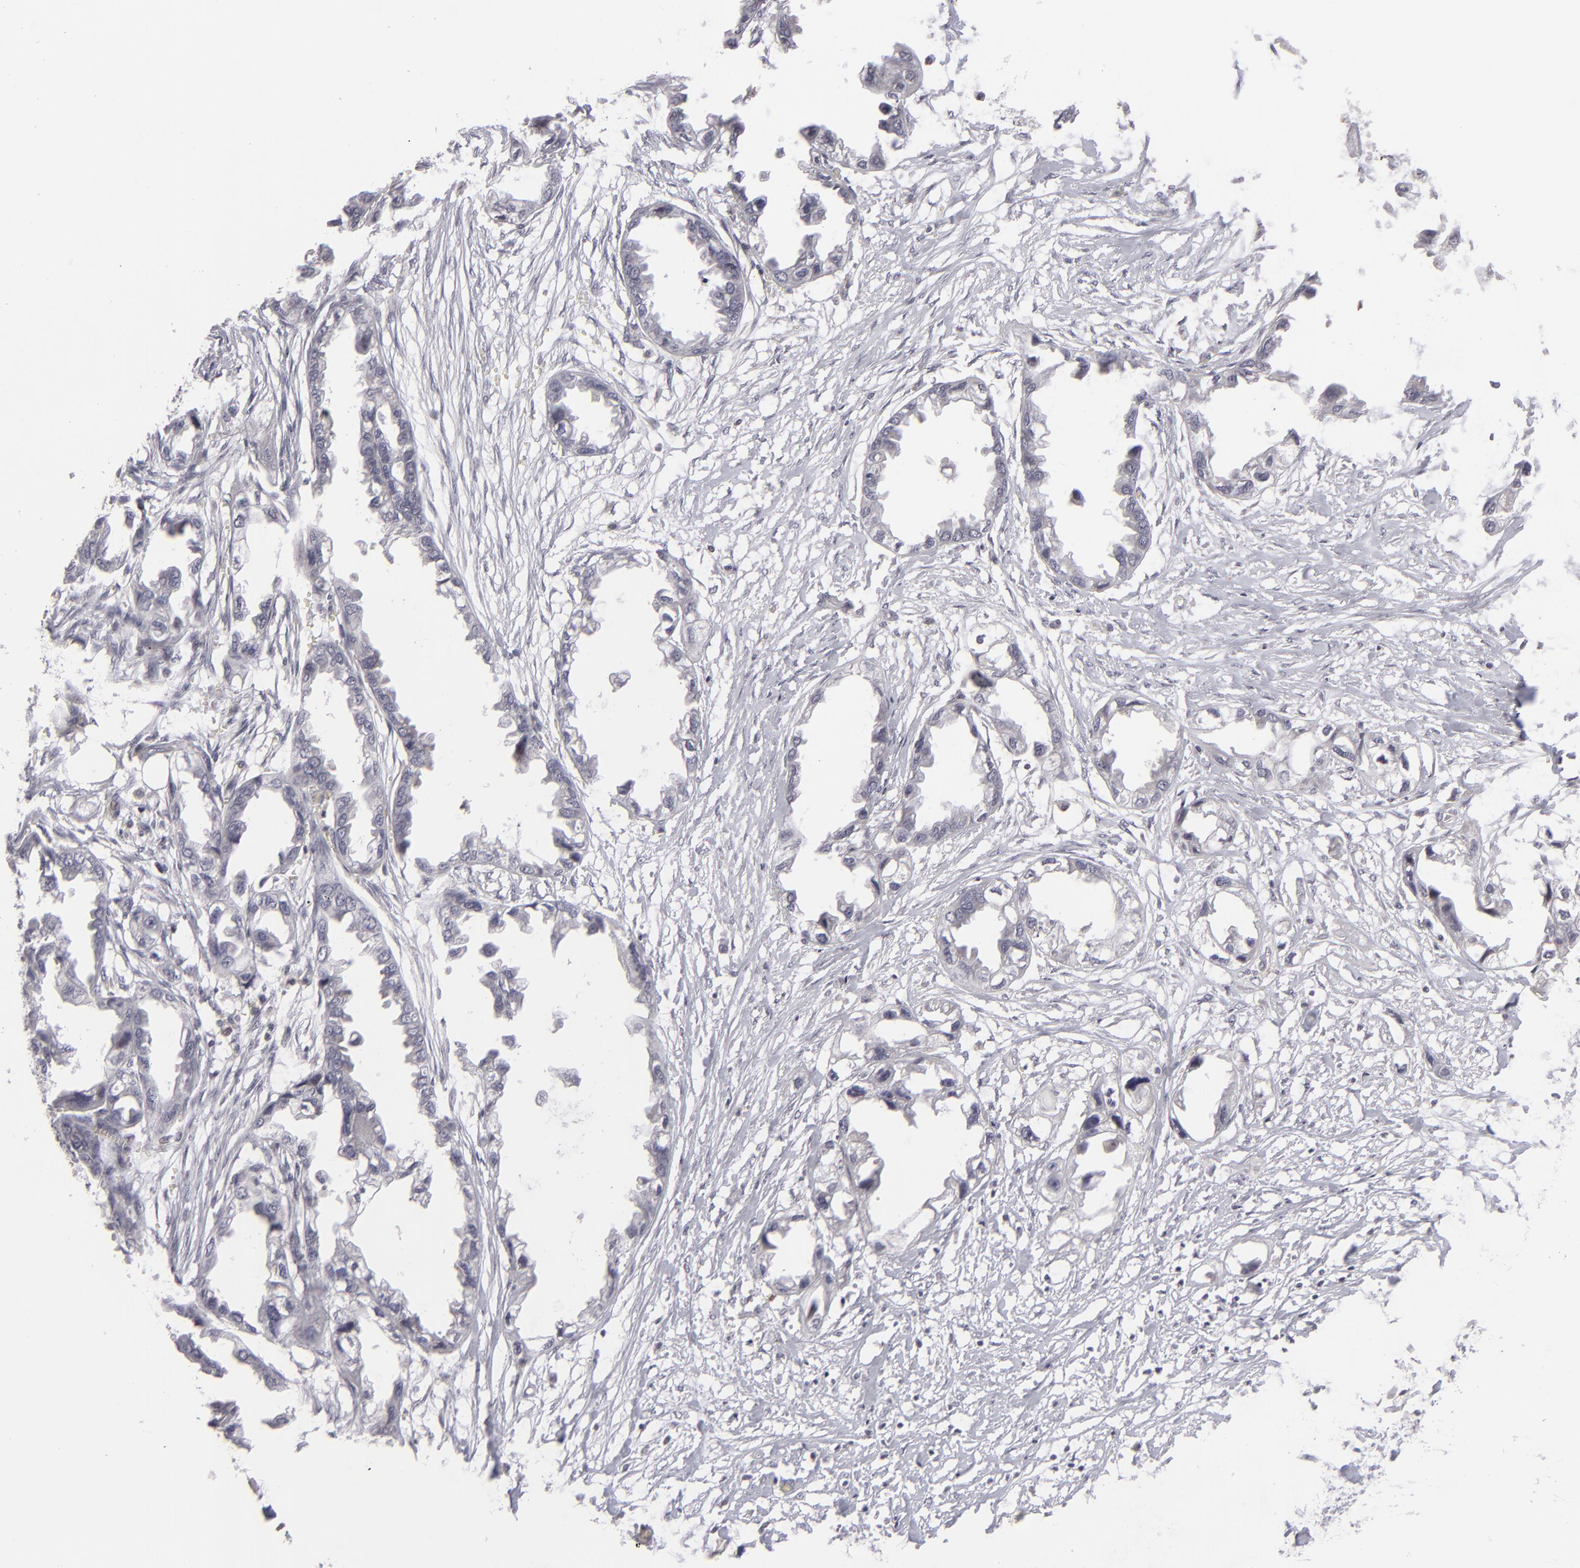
{"staining": {"intensity": "negative", "quantity": "none", "location": "none"}, "tissue": "endometrial cancer", "cell_type": "Tumor cells", "image_type": "cancer", "snomed": [{"axis": "morphology", "description": "Adenocarcinoma, NOS"}, {"axis": "topography", "description": "Endometrium"}], "caption": "This image is of endometrial adenocarcinoma stained with immunohistochemistry to label a protein in brown with the nuclei are counter-stained blue. There is no expression in tumor cells.", "gene": "CLDN2", "patient": {"sex": "female", "age": 67}}